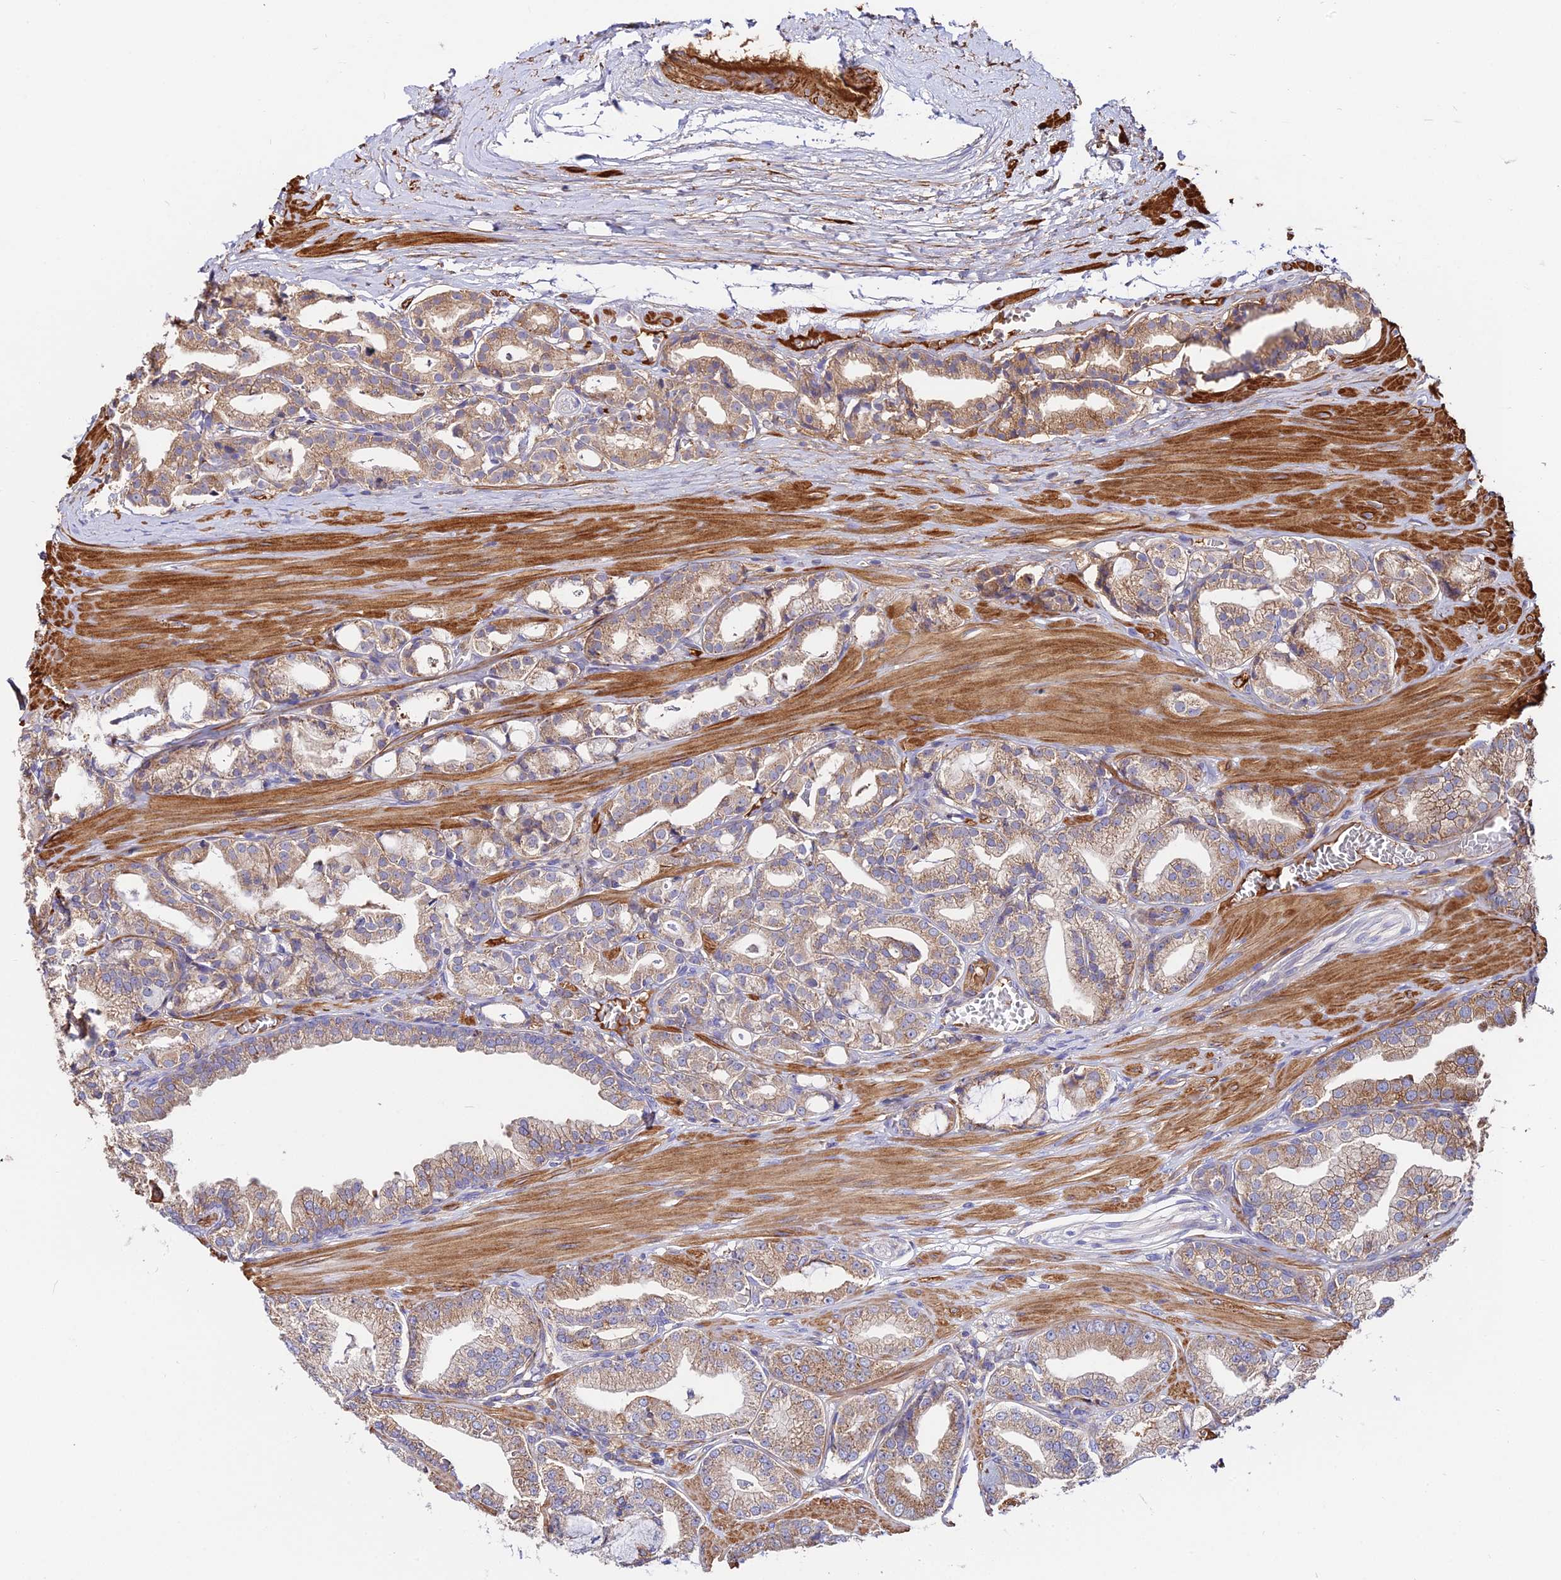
{"staining": {"intensity": "moderate", "quantity": "25%-75%", "location": "cytoplasmic/membranous"}, "tissue": "prostate cancer", "cell_type": "Tumor cells", "image_type": "cancer", "snomed": [{"axis": "morphology", "description": "Adenocarcinoma, High grade"}, {"axis": "topography", "description": "Prostate"}], "caption": "Prostate high-grade adenocarcinoma stained with immunohistochemistry (IHC) exhibits moderate cytoplasmic/membranous staining in approximately 25%-75% of tumor cells. (Stains: DAB (3,3'-diaminobenzidine) in brown, nuclei in blue, Microscopy: brightfield microscopy at high magnification).", "gene": "PYM1", "patient": {"sex": "male", "age": 71}}